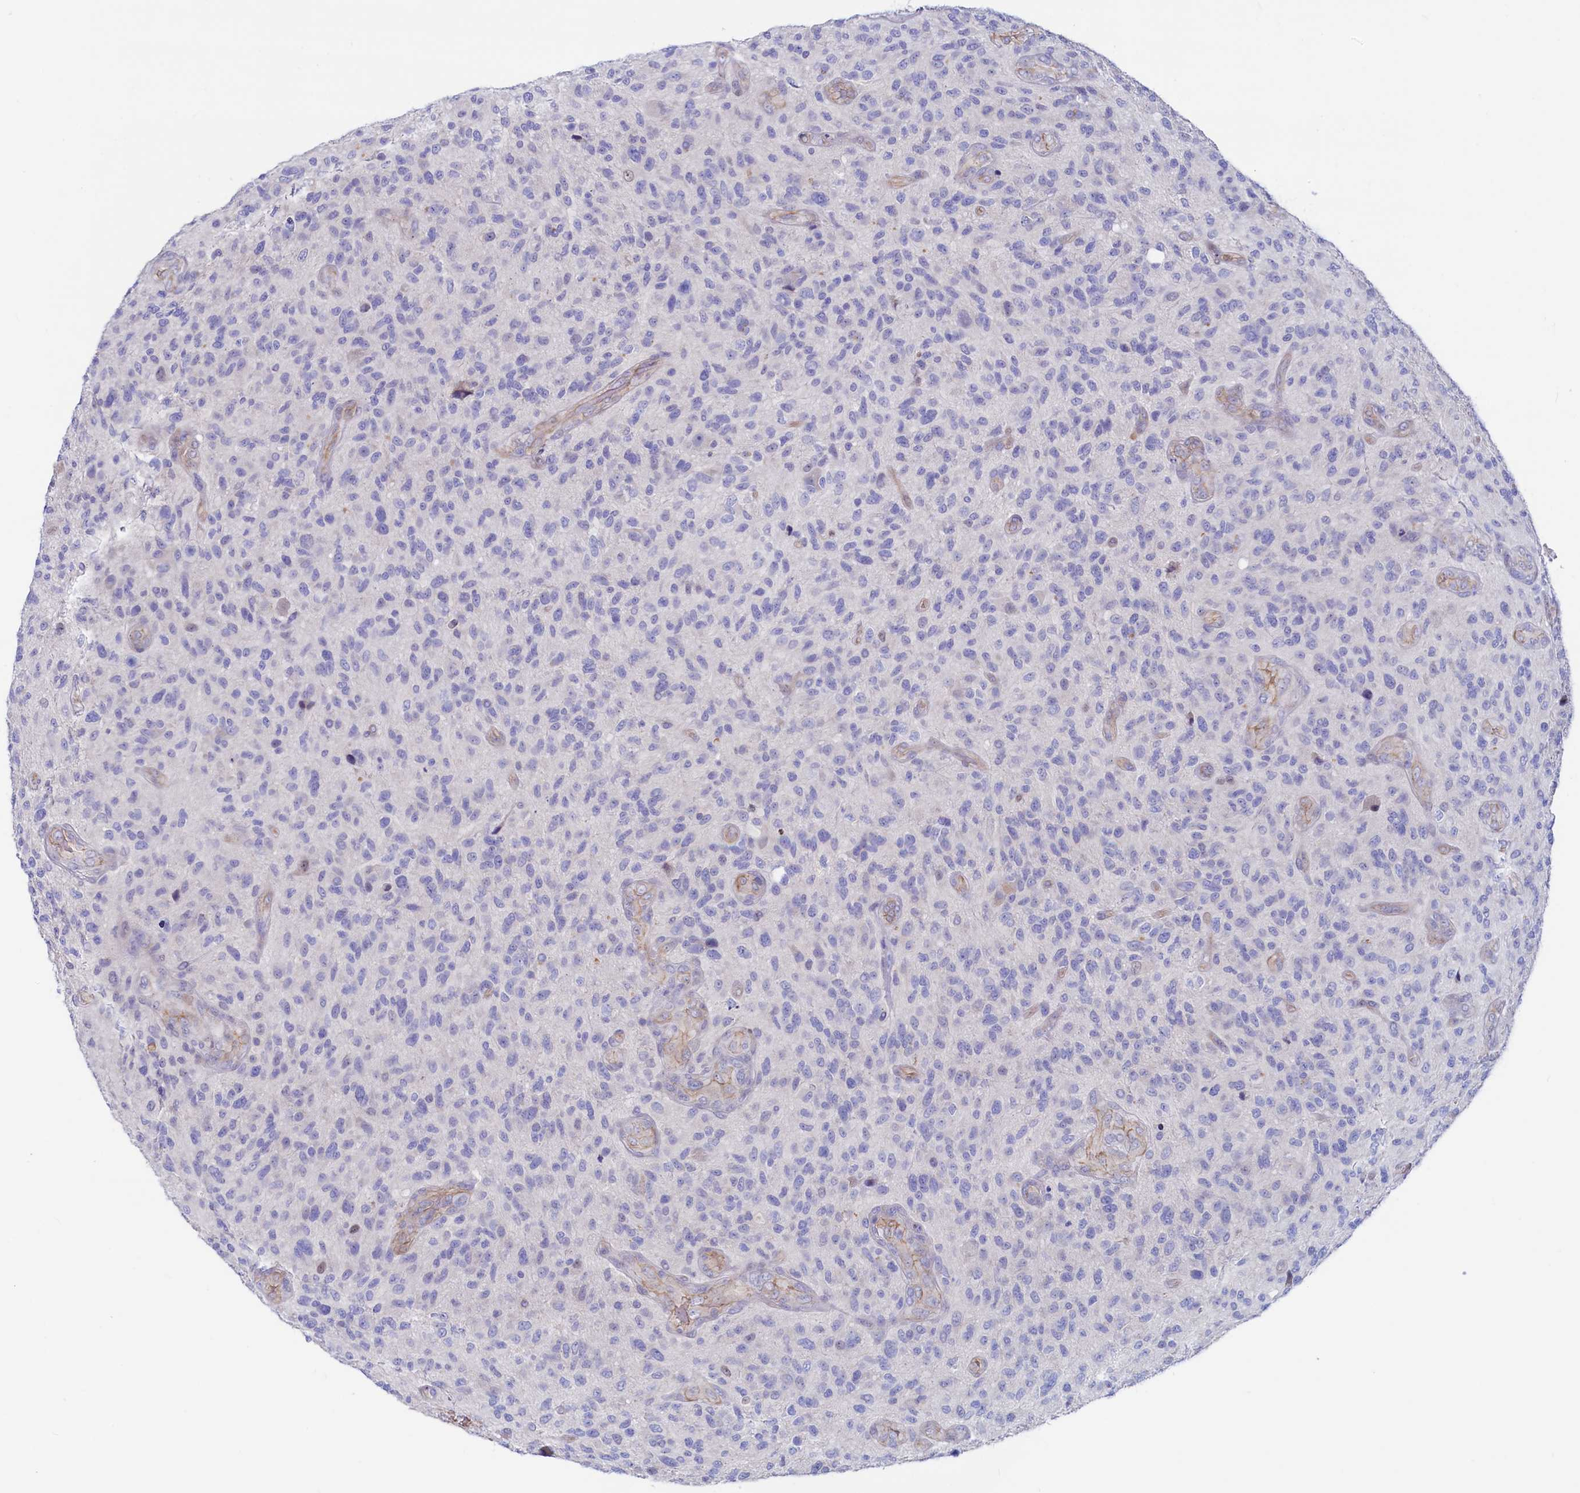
{"staining": {"intensity": "negative", "quantity": "none", "location": "none"}, "tissue": "glioma", "cell_type": "Tumor cells", "image_type": "cancer", "snomed": [{"axis": "morphology", "description": "Glioma, malignant, High grade"}, {"axis": "topography", "description": "Brain"}], "caption": "Malignant glioma (high-grade) was stained to show a protein in brown. There is no significant positivity in tumor cells.", "gene": "ASTE1", "patient": {"sex": "male", "age": 47}}